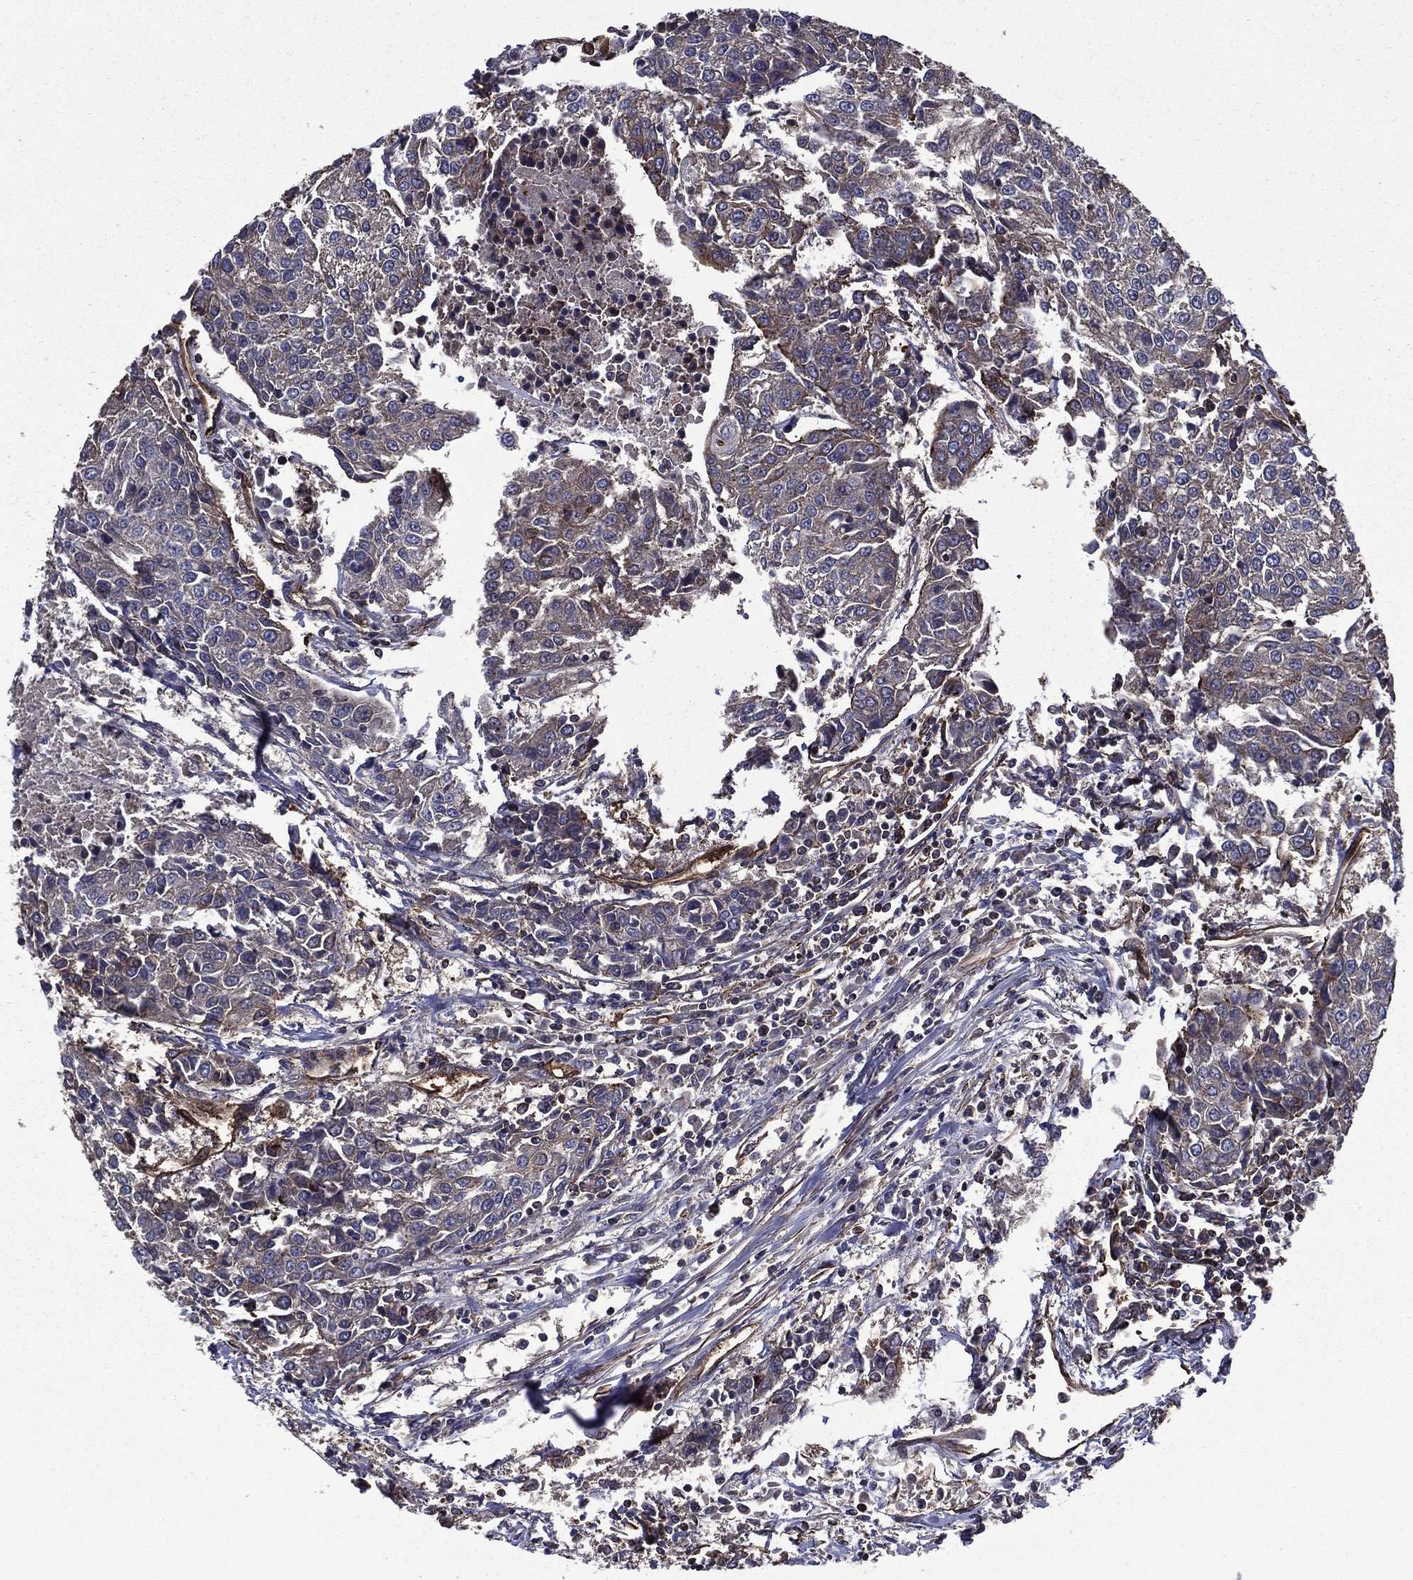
{"staining": {"intensity": "weak", "quantity": "<25%", "location": "cytoplasmic/membranous"}, "tissue": "urothelial cancer", "cell_type": "Tumor cells", "image_type": "cancer", "snomed": [{"axis": "morphology", "description": "Urothelial carcinoma, High grade"}, {"axis": "topography", "description": "Urinary bladder"}], "caption": "Tumor cells are negative for brown protein staining in high-grade urothelial carcinoma.", "gene": "PLPP3", "patient": {"sex": "female", "age": 85}}